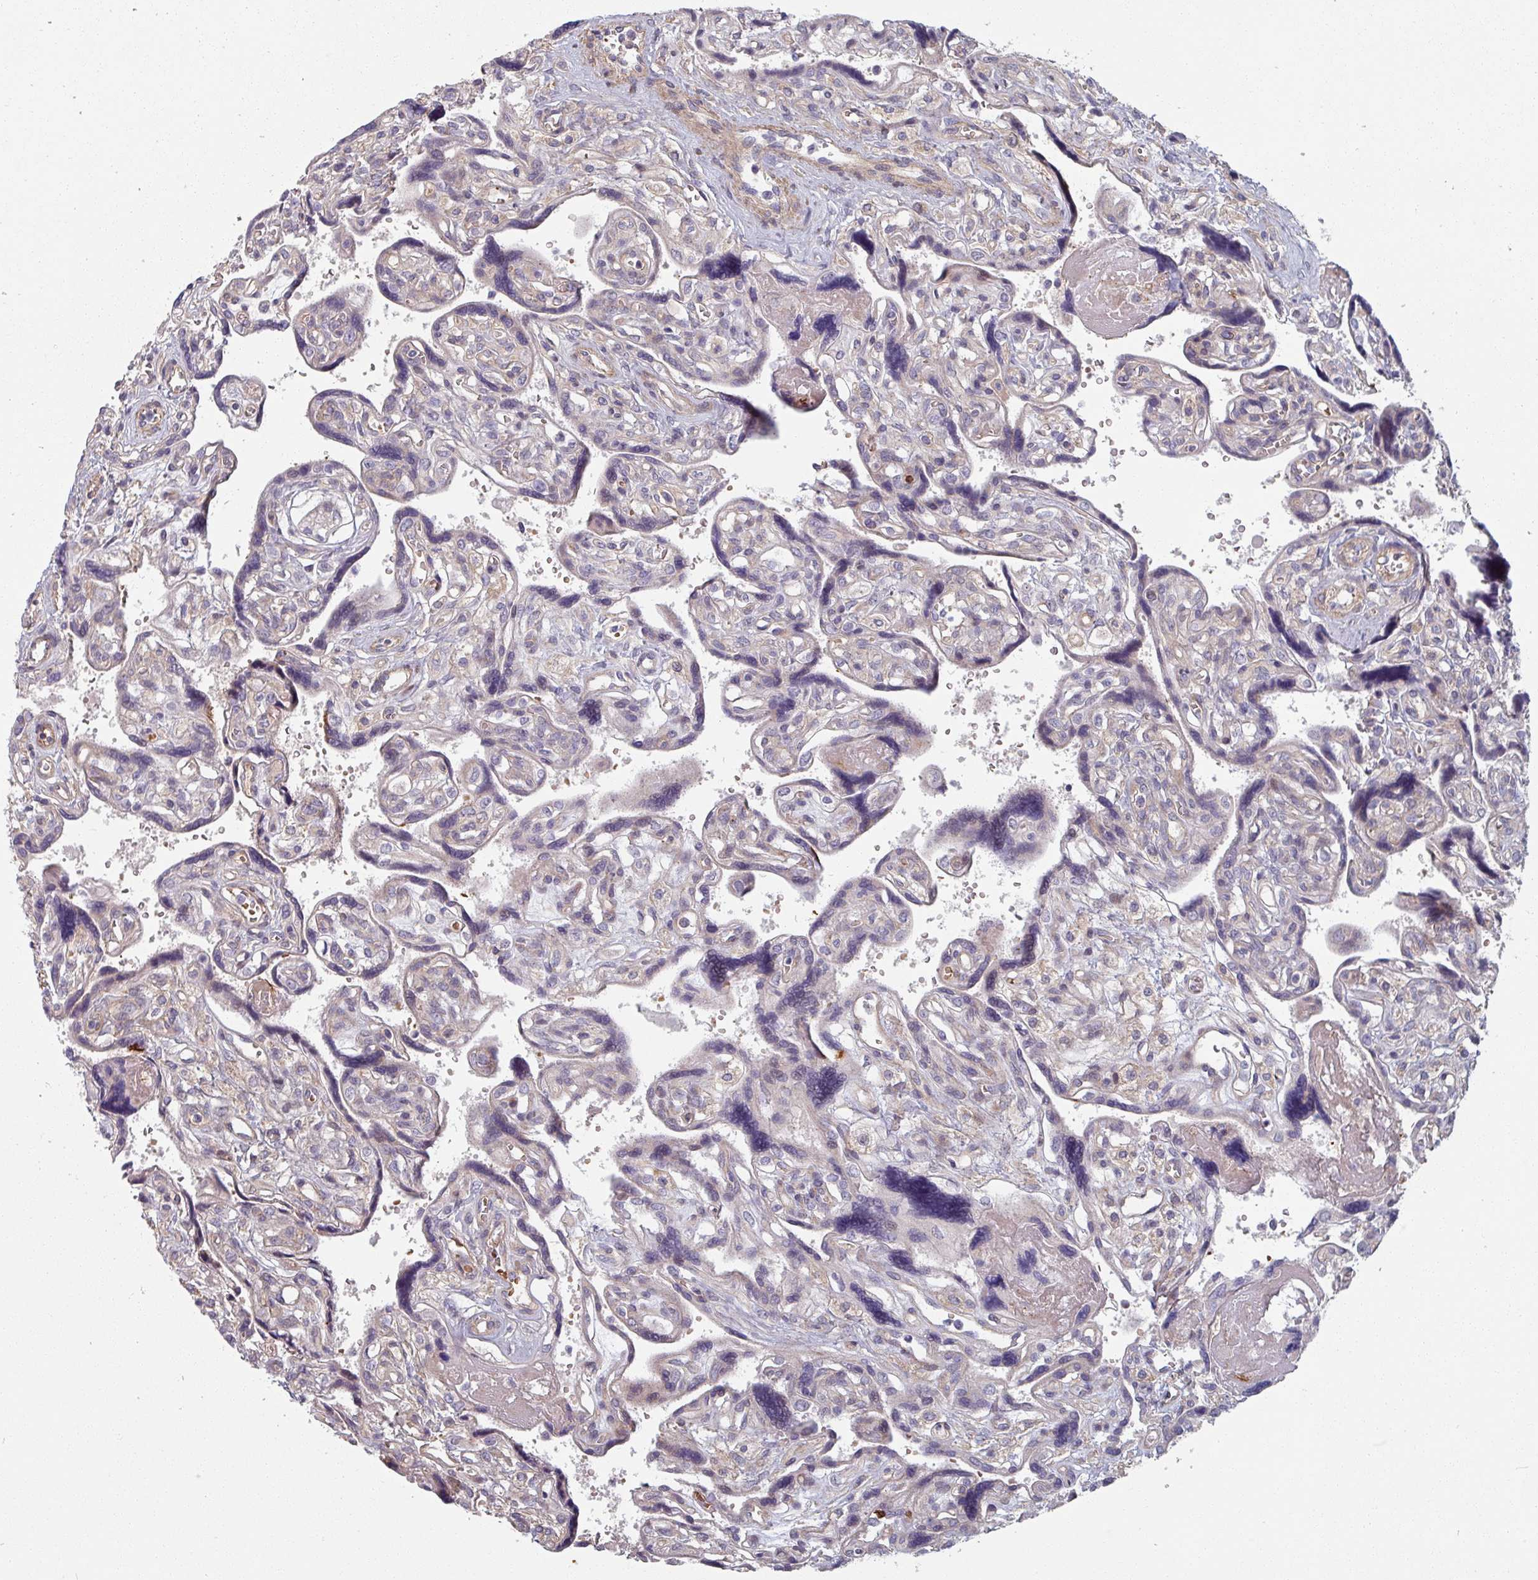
{"staining": {"intensity": "weak", "quantity": "25%-75%", "location": "cytoplasmic/membranous"}, "tissue": "placenta", "cell_type": "Decidual cells", "image_type": "normal", "snomed": [{"axis": "morphology", "description": "Normal tissue, NOS"}, {"axis": "topography", "description": "Placenta"}], "caption": "Immunohistochemistry (IHC) image of benign placenta: placenta stained using immunohistochemistry (IHC) displays low levels of weak protein expression localized specifically in the cytoplasmic/membranous of decidual cells, appearing as a cytoplasmic/membranous brown color.", "gene": "C4BPB", "patient": {"sex": "female", "age": 39}}